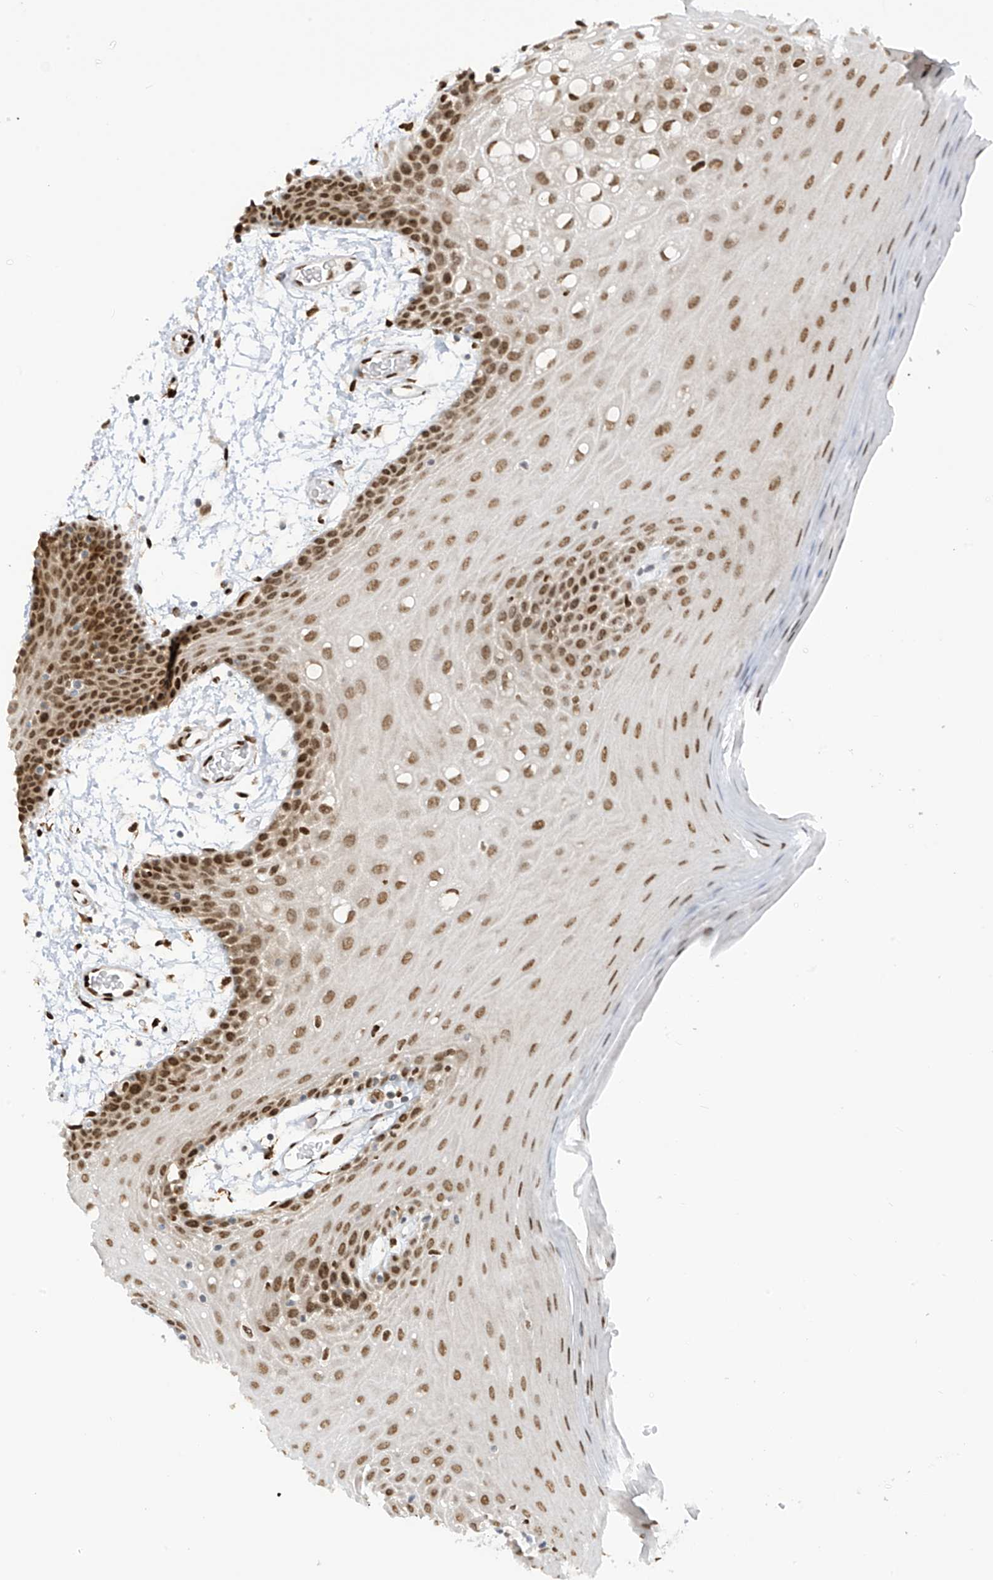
{"staining": {"intensity": "strong", "quantity": "25%-75%", "location": "nuclear"}, "tissue": "oral mucosa", "cell_type": "Squamous epithelial cells", "image_type": "normal", "snomed": [{"axis": "morphology", "description": "Normal tissue, NOS"}, {"axis": "topography", "description": "Skeletal muscle"}, {"axis": "topography", "description": "Oral tissue"}, {"axis": "topography", "description": "Salivary gland"}, {"axis": "topography", "description": "Peripheral nerve tissue"}], "caption": "Oral mucosa stained with DAB immunohistochemistry demonstrates high levels of strong nuclear staining in about 25%-75% of squamous epithelial cells.", "gene": "PM20D2", "patient": {"sex": "male", "age": 54}}